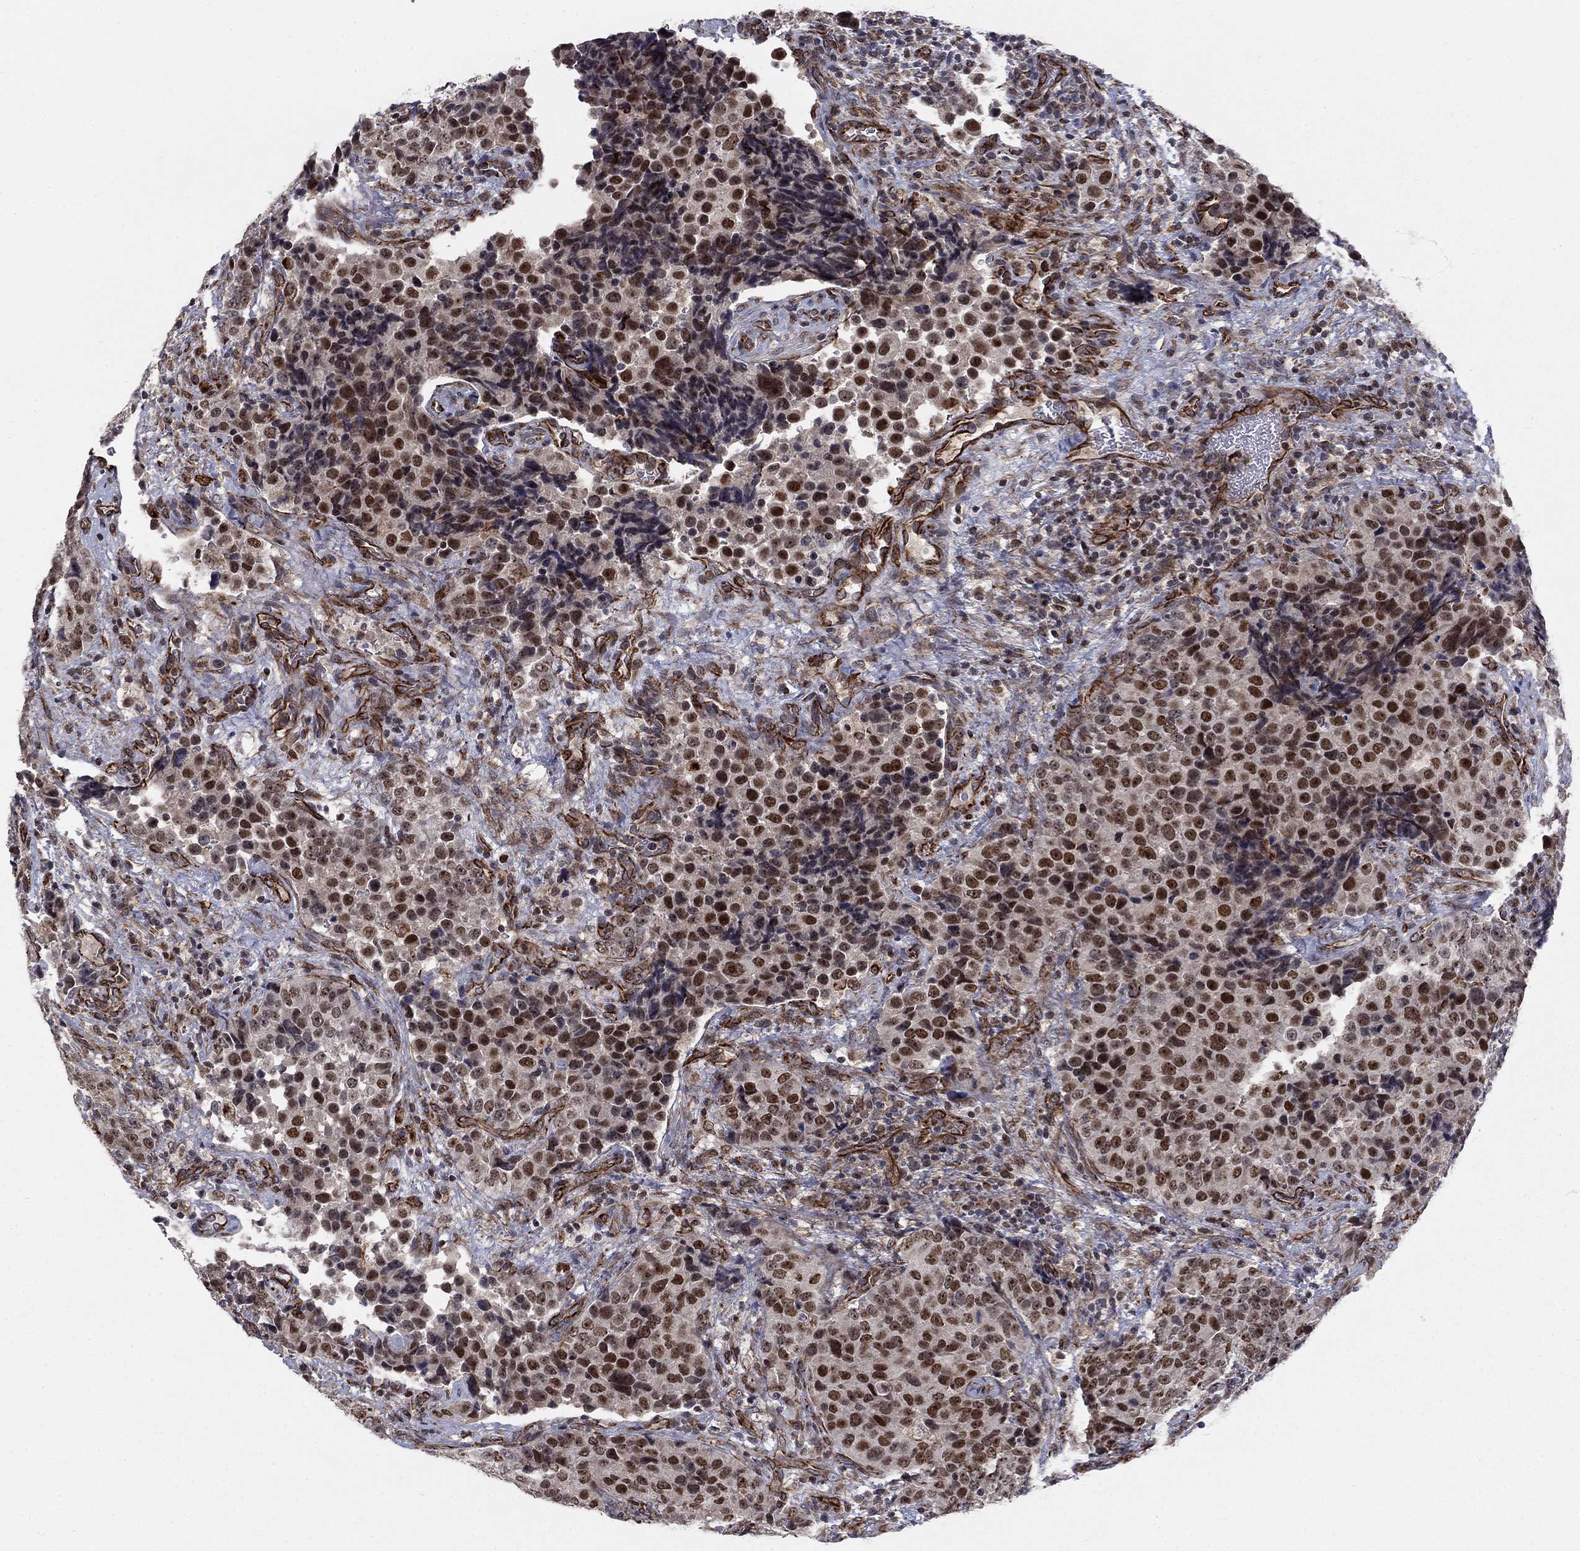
{"staining": {"intensity": "strong", "quantity": "25%-75%", "location": "nuclear"}, "tissue": "urothelial cancer", "cell_type": "Tumor cells", "image_type": "cancer", "snomed": [{"axis": "morphology", "description": "Urothelial carcinoma, NOS"}, {"axis": "topography", "description": "Urinary bladder"}], "caption": "This is a micrograph of IHC staining of transitional cell carcinoma, which shows strong expression in the nuclear of tumor cells.", "gene": "MSRA", "patient": {"sex": "male", "age": 52}}